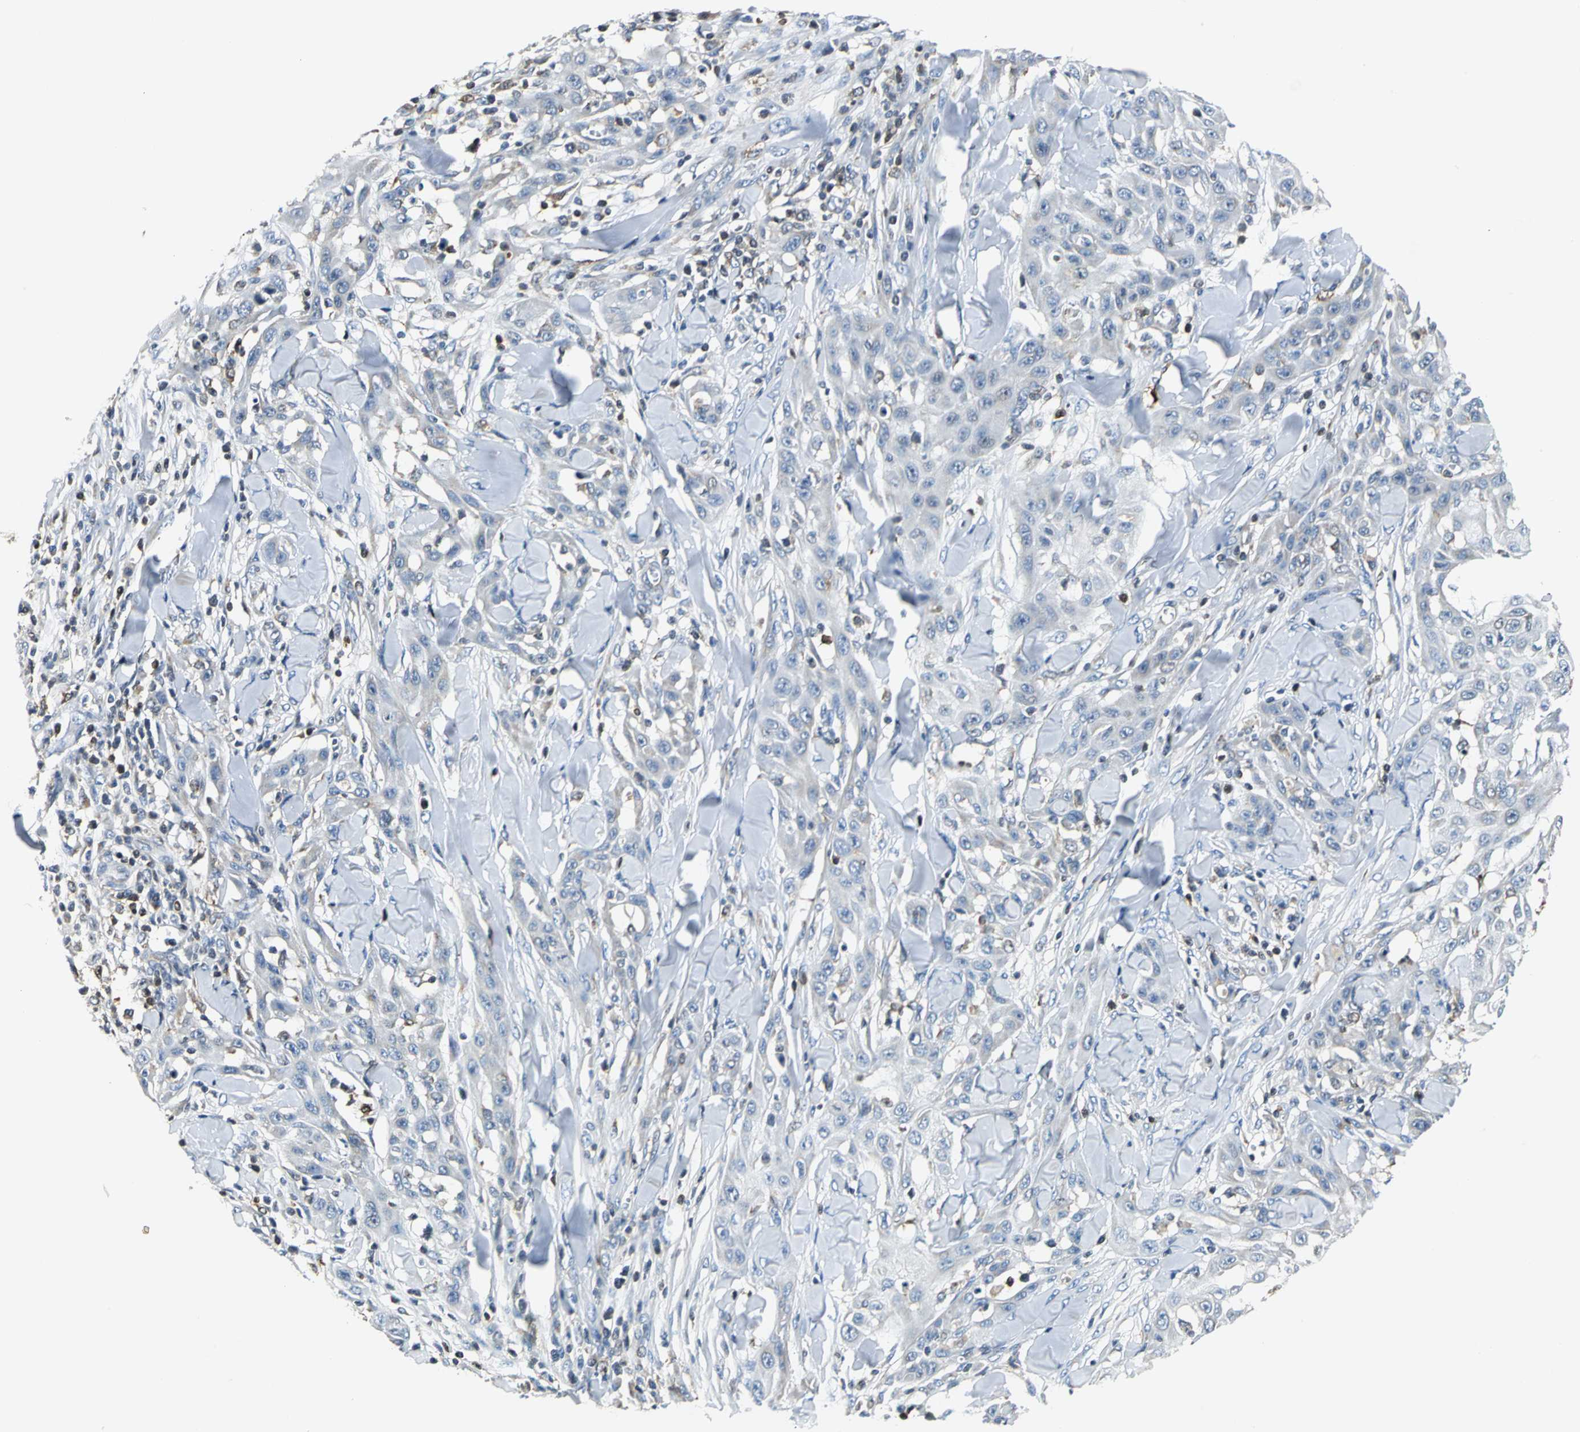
{"staining": {"intensity": "negative", "quantity": "none", "location": "none"}, "tissue": "skin cancer", "cell_type": "Tumor cells", "image_type": "cancer", "snomed": [{"axis": "morphology", "description": "Squamous cell carcinoma, NOS"}, {"axis": "topography", "description": "Skin"}], "caption": "The immunohistochemistry (IHC) photomicrograph has no significant expression in tumor cells of squamous cell carcinoma (skin) tissue. Brightfield microscopy of immunohistochemistry (IHC) stained with DAB (3,3'-diaminobenzidine) (brown) and hematoxylin (blue), captured at high magnification.", "gene": "USP40", "patient": {"sex": "male", "age": 24}}